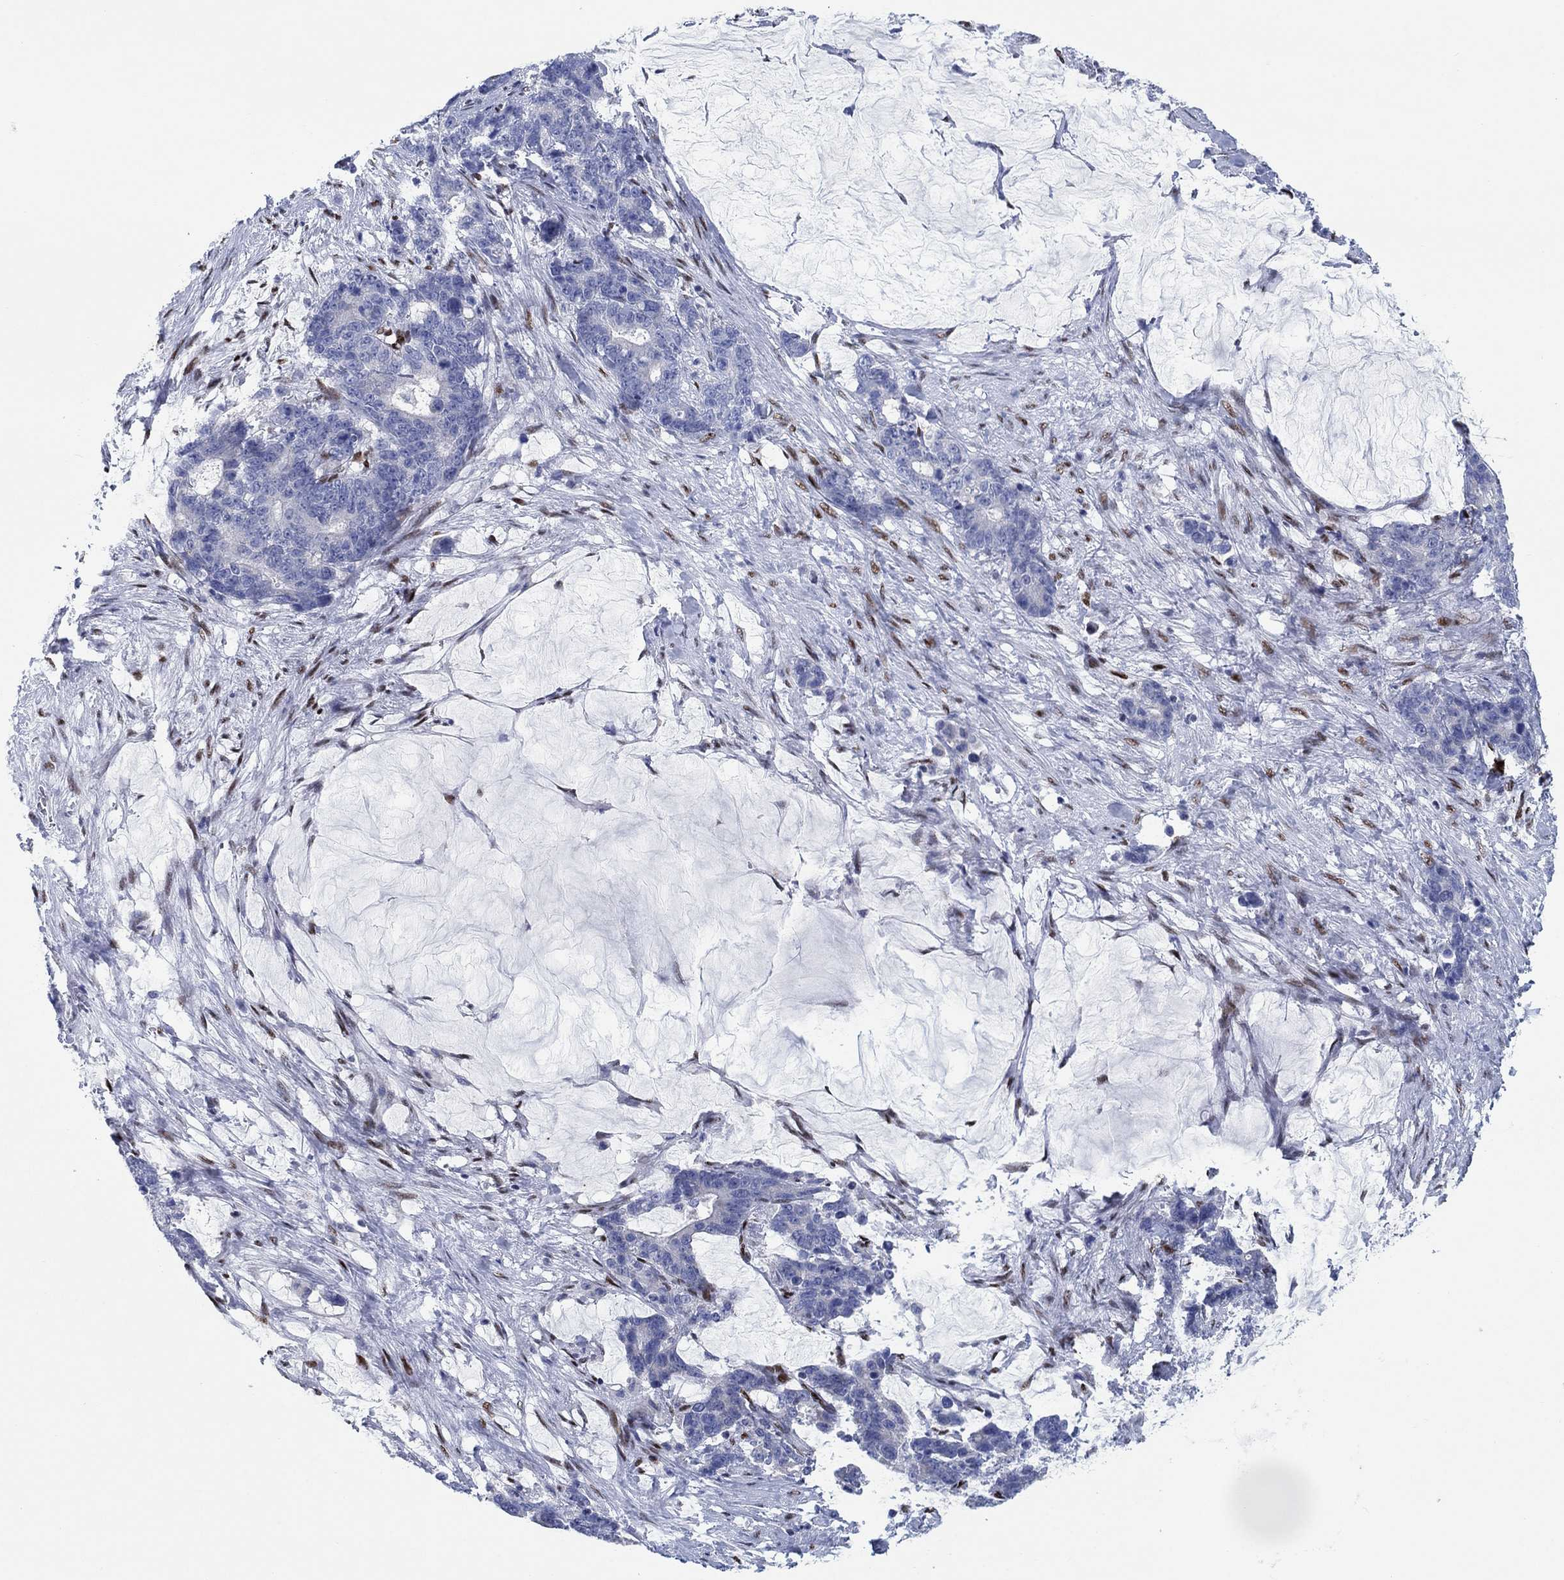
{"staining": {"intensity": "negative", "quantity": "none", "location": "none"}, "tissue": "stomach cancer", "cell_type": "Tumor cells", "image_type": "cancer", "snomed": [{"axis": "morphology", "description": "Normal tissue, NOS"}, {"axis": "morphology", "description": "Adenocarcinoma, NOS"}, {"axis": "topography", "description": "Stomach"}], "caption": "There is no significant expression in tumor cells of stomach cancer.", "gene": "ZEB1", "patient": {"sex": "female", "age": 64}}